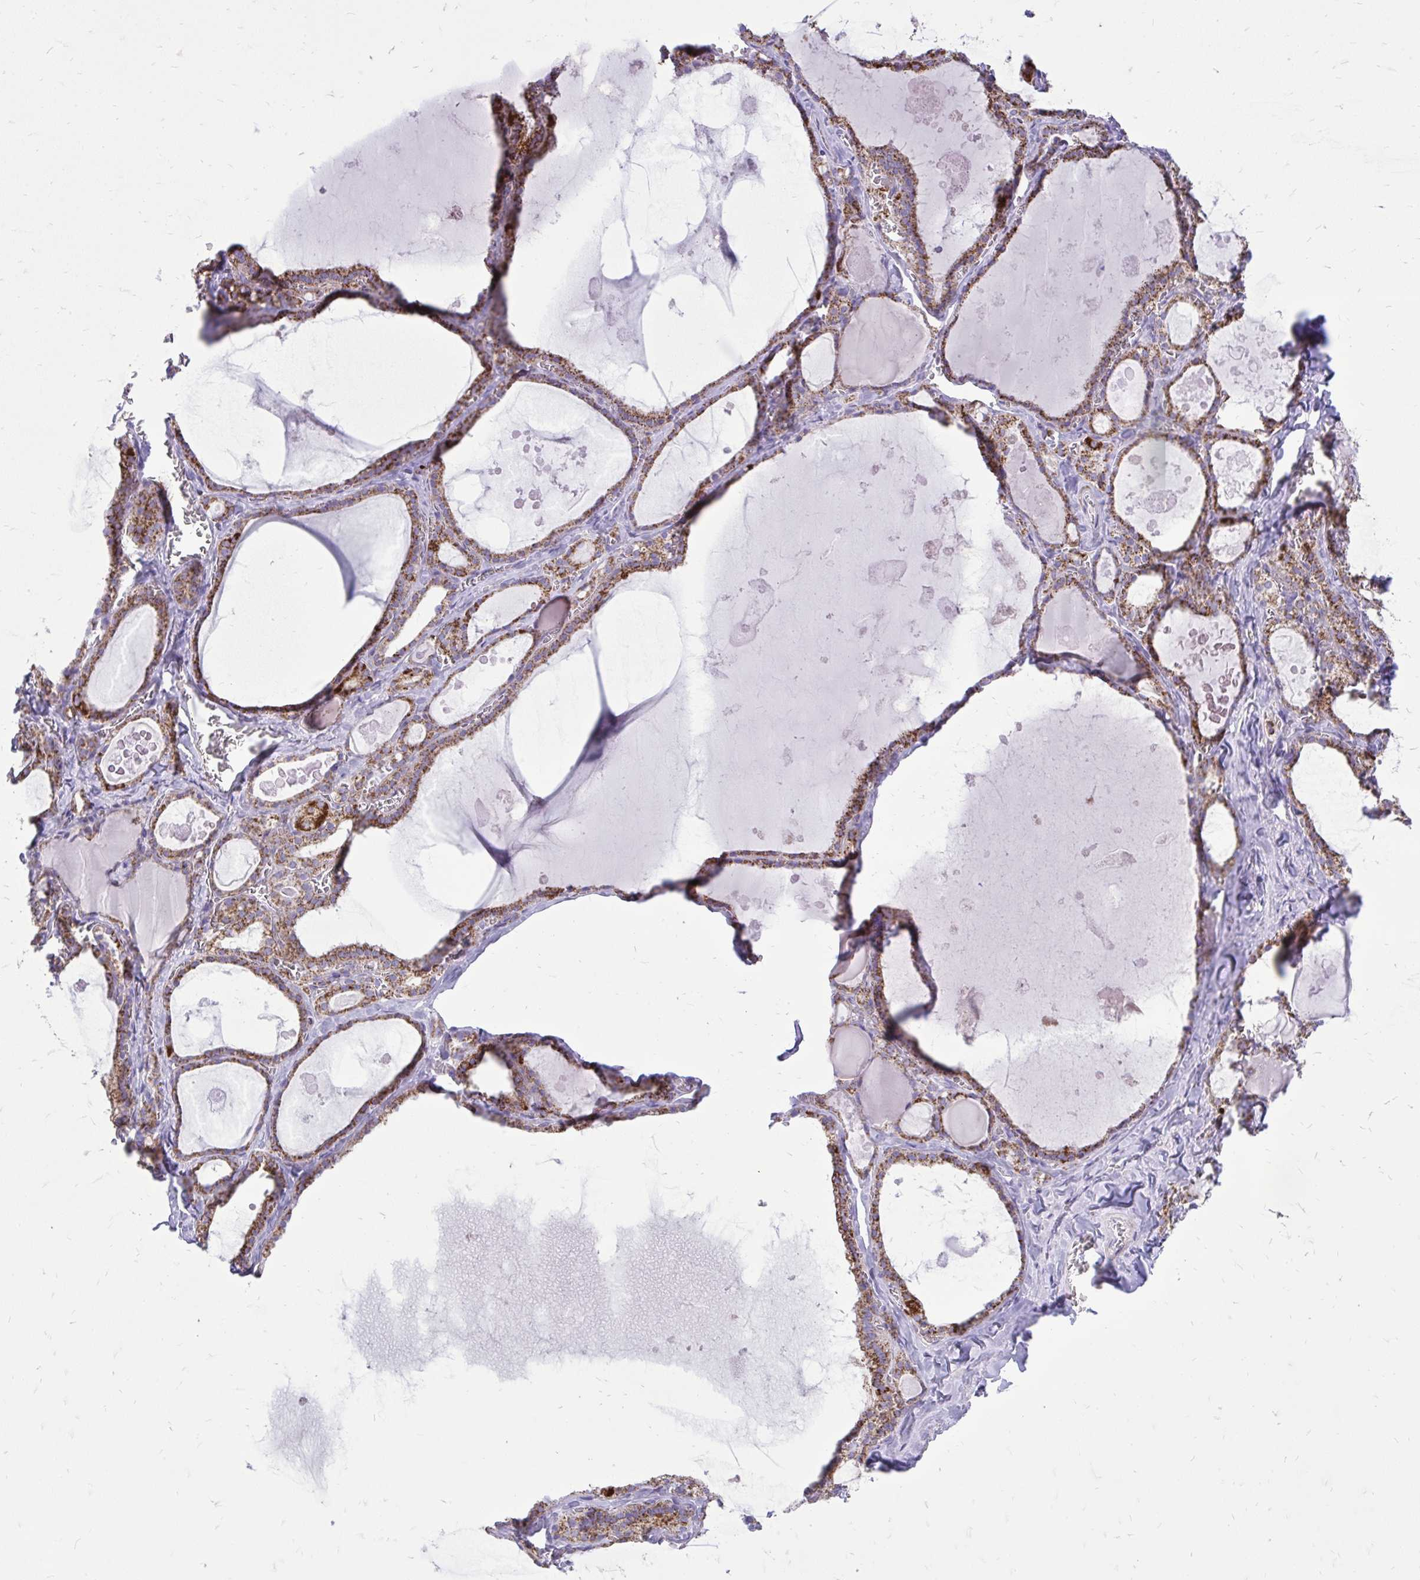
{"staining": {"intensity": "strong", "quantity": ">75%", "location": "cytoplasmic/membranous"}, "tissue": "thyroid gland", "cell_type": "Glandular cells", "image_type": "normal", "snomed": [{"axis": "morphology", "description": "Normal tissue, NOS"}, {"axis": "topography", "description": "Thyroid gland"}], "caption": "Glandular cells demonstrate high levels of strong cytoplasmic/membranous expression in about >75% of cells in benign thyroid gland.", "gene": "SPTBN2", "patient": {"sex": "male", "age": 56}}